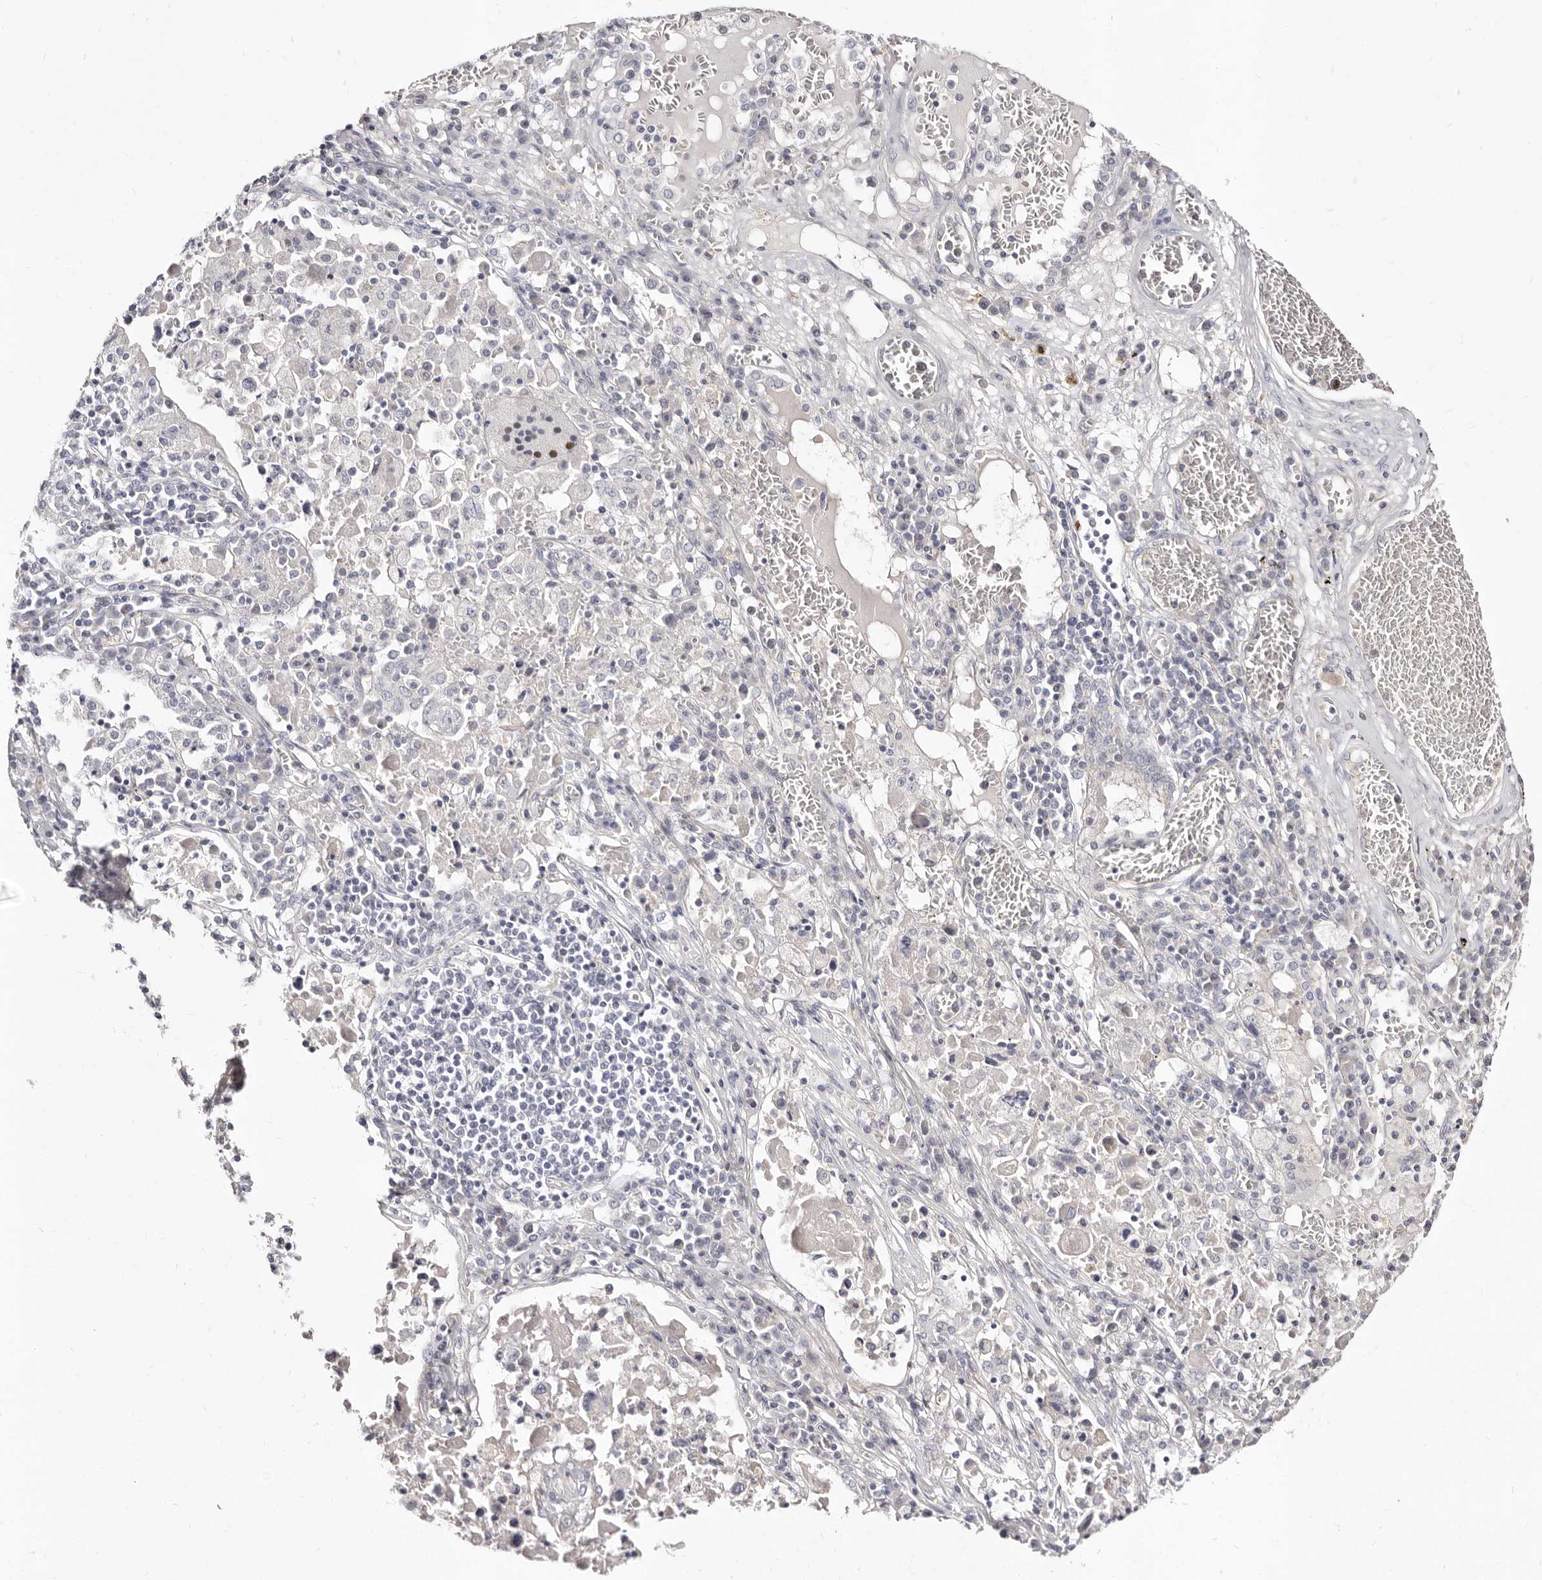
{"staining": {"intensity": "negative", "quantity": "none", "location": "none"}, "tissue": "lung cancer", "cell_type": "Tumor cells", "image_type": "cancer", "snomed": [{"axis": "morphology", "description": "Squamous cell carcinoma, NOS"}, {"axis": "topography", "description": "Lung"}], "caption": "The micrograph exhibits no significant staining in tumor cells of lung cancer.", "gene": "LCORL", "patient": {"sex": "male", "age": 65}}